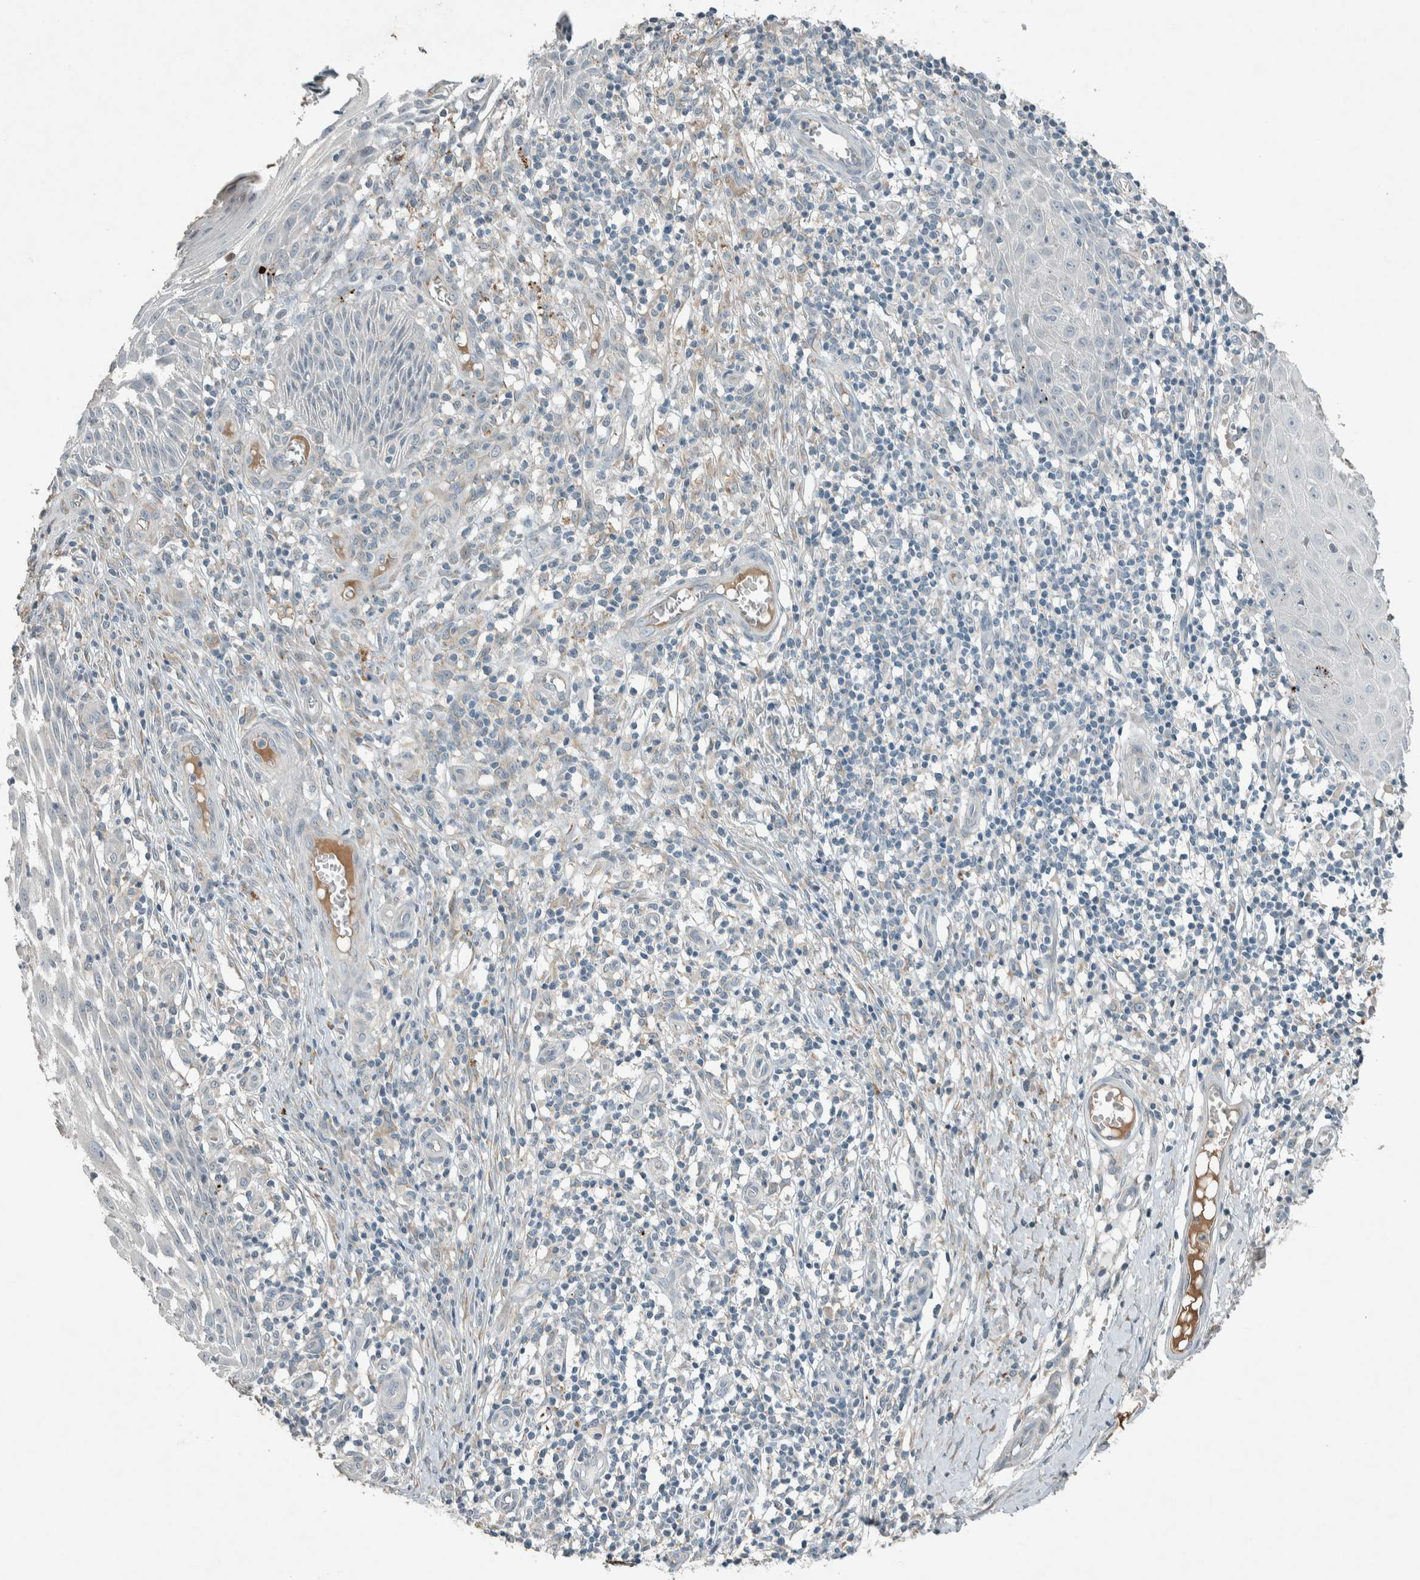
{"staining": {"intensity": "negative", "quantity": "none", "location": "none"}, "tissue": "skin cancer", "cell_type": "Tumor cells", "image_type": "cancer", "snomed": [{"axis": "morphology", "description": "Squamous cell carcinoma, NOS"}, {"axis": "topography", "description": "Skin"}], "caption": "An IHC photomicrograph of skin cancer is shown. There is no staining in tumor cells of skin cancer. The staining was performed using DAB (3,3'-diaminobenzidine) to visualize the protein expression in brown, while the nuclei were stained in blue with hematoxylin (Magnification: 20x).", "gene": "CERCAM", "patient": {"sex": "female", "age": 73}}